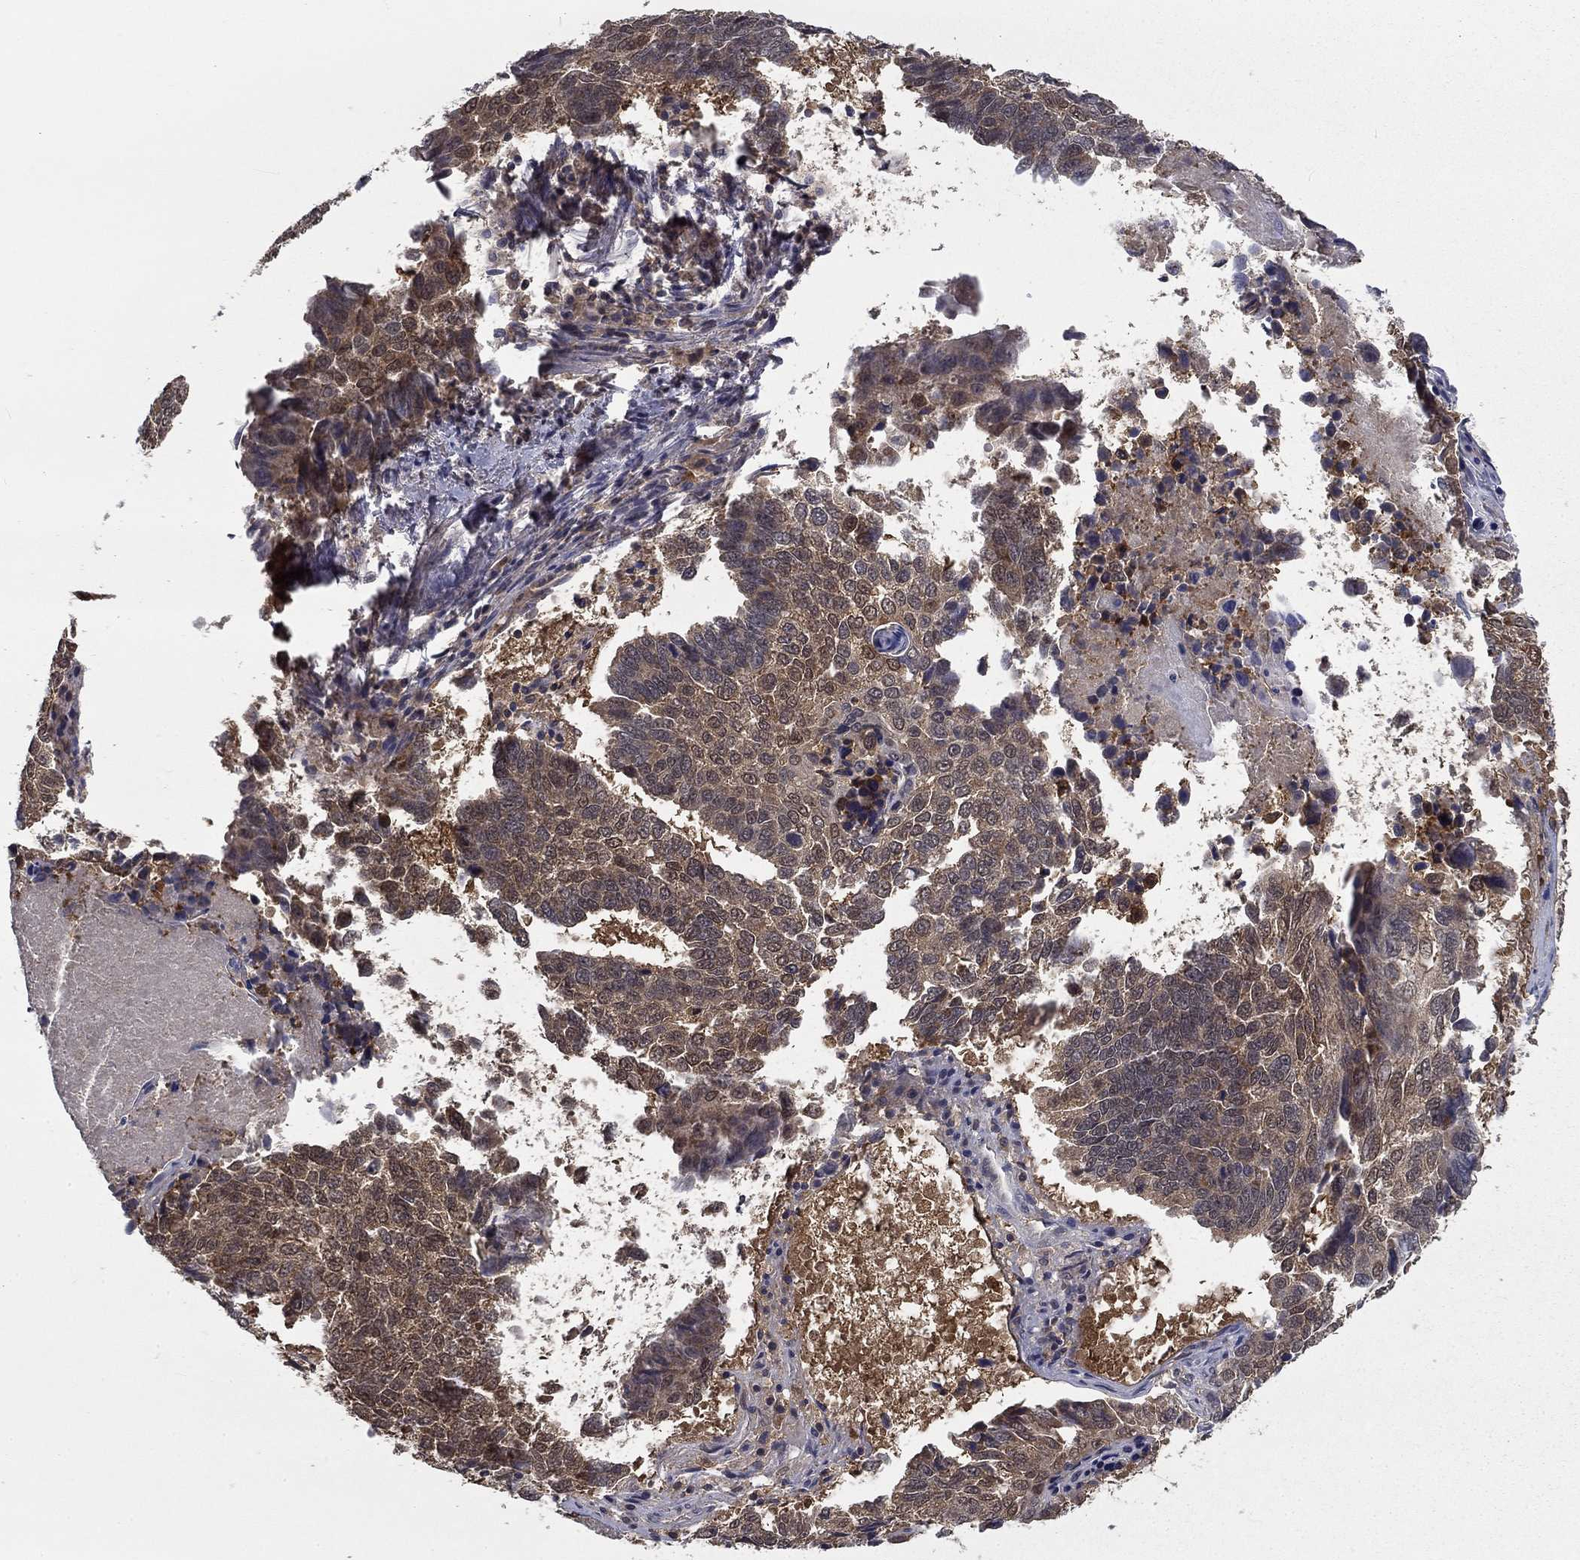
{"staining": {"intensity": "weak", "quantity": "25%-75%", "location": "cytoplasmic/membranous"}, "tissue": "lung cancer", "cell_type": "Tumor cells", "image_type": "cancer", "snomed": [{"axis": "morphology", "description": "Squamous cell carcinoma, NOS"}, {"axis": "topography", "description": "Lung"}], "caption": "Squamous cell carcinoma (lung) tissue displays weak cytoplasmic/membranous staining in approximately 25%-75% of tumor cells", "gene": "NIT2", "patient": {"sex": "male", "age": 73}}